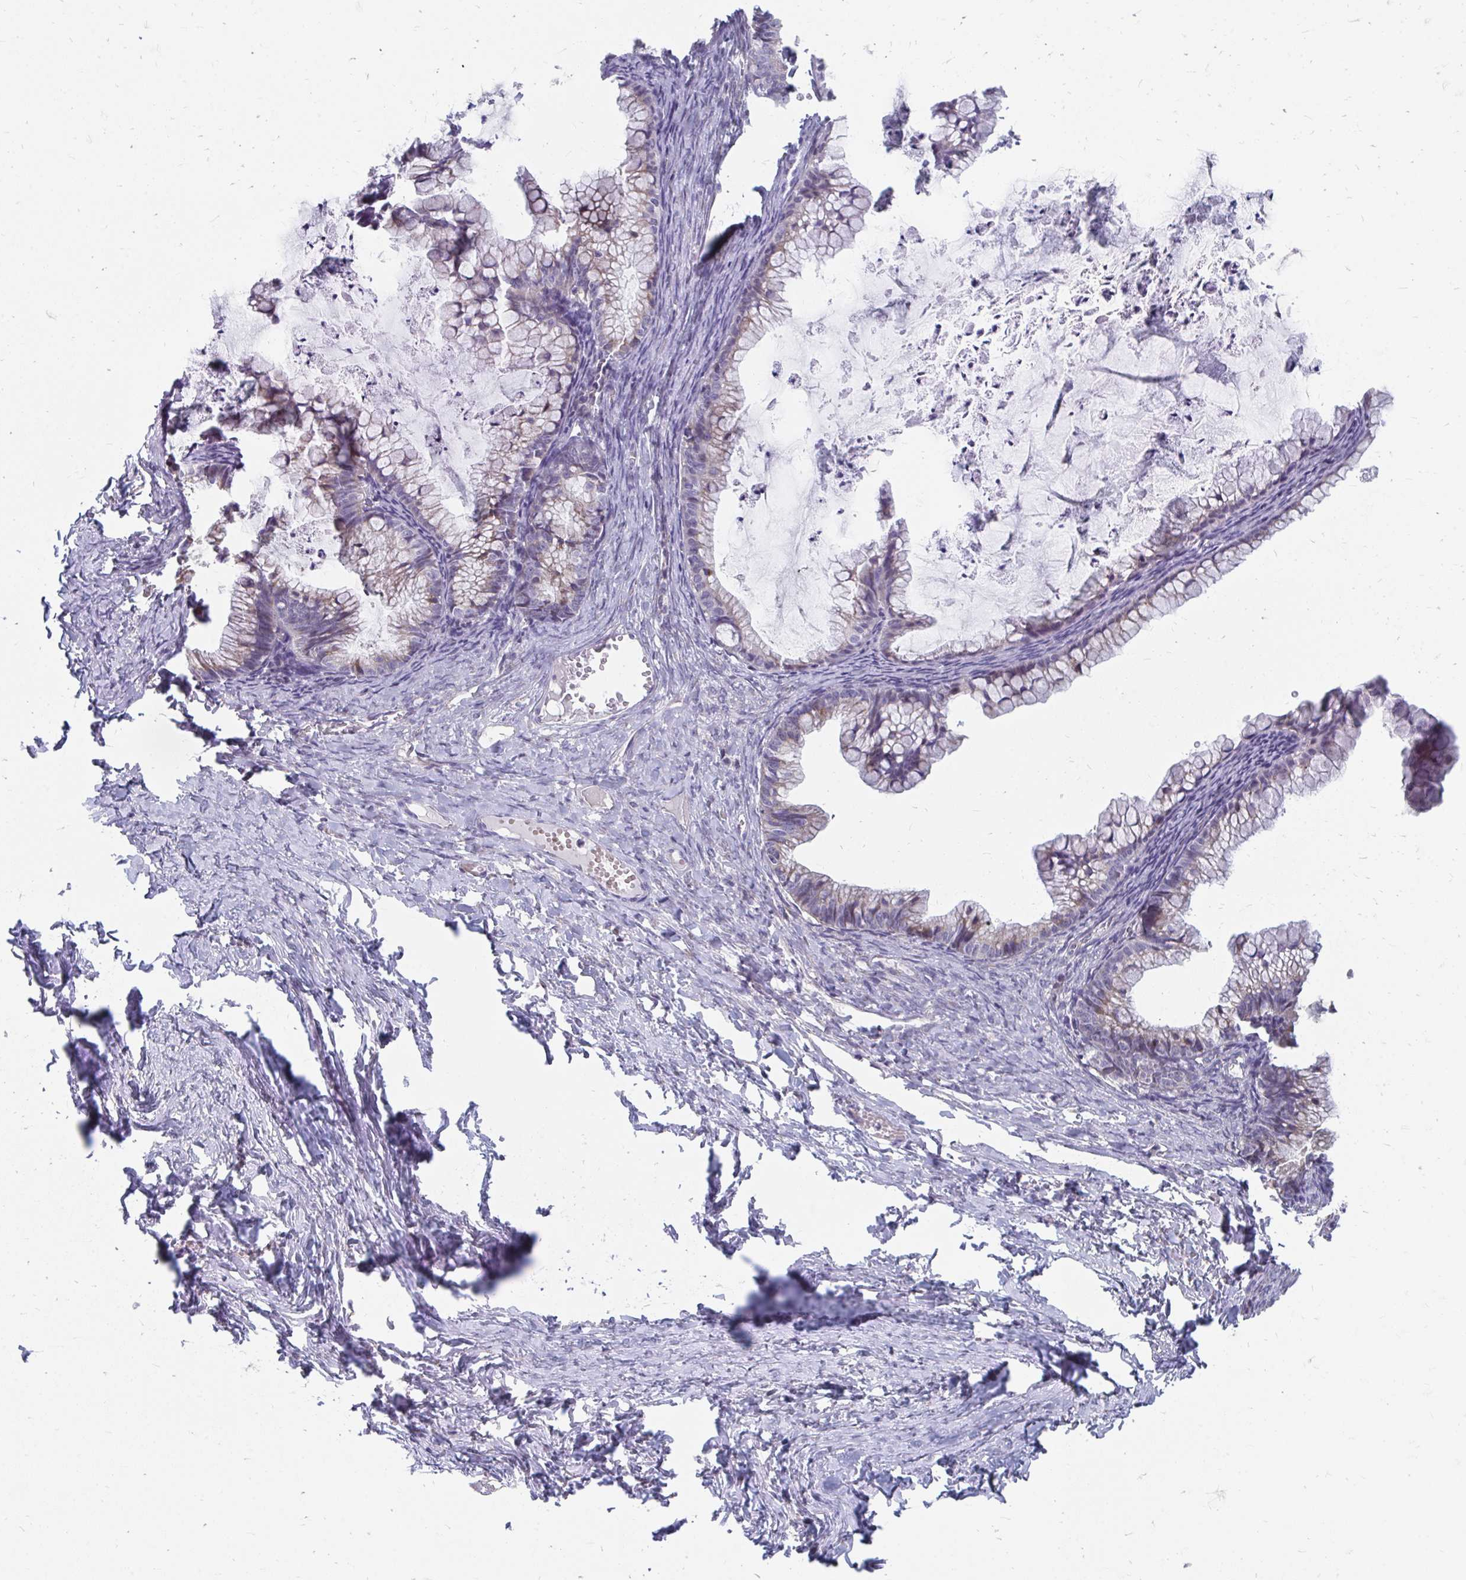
{"staining": {"intensity": "weak", "quantity": "<25%", "location": "cytoplasmic/membranous"}, "tissue": "ovarian cancer", "cell_type": "Tumor cells", "image_type": "cancer", "snomed": [{"axis": "morphology", "description": "Cystadenocarcinoma, mucinous, NOS"}, {"axis": "topography", "description": "Ovary"}], "caption": "Tumor cells show no significant protein expression in ovarian cancer.", "gene": "PABIR3", "patient": {"sex": "female", "age": 35}}